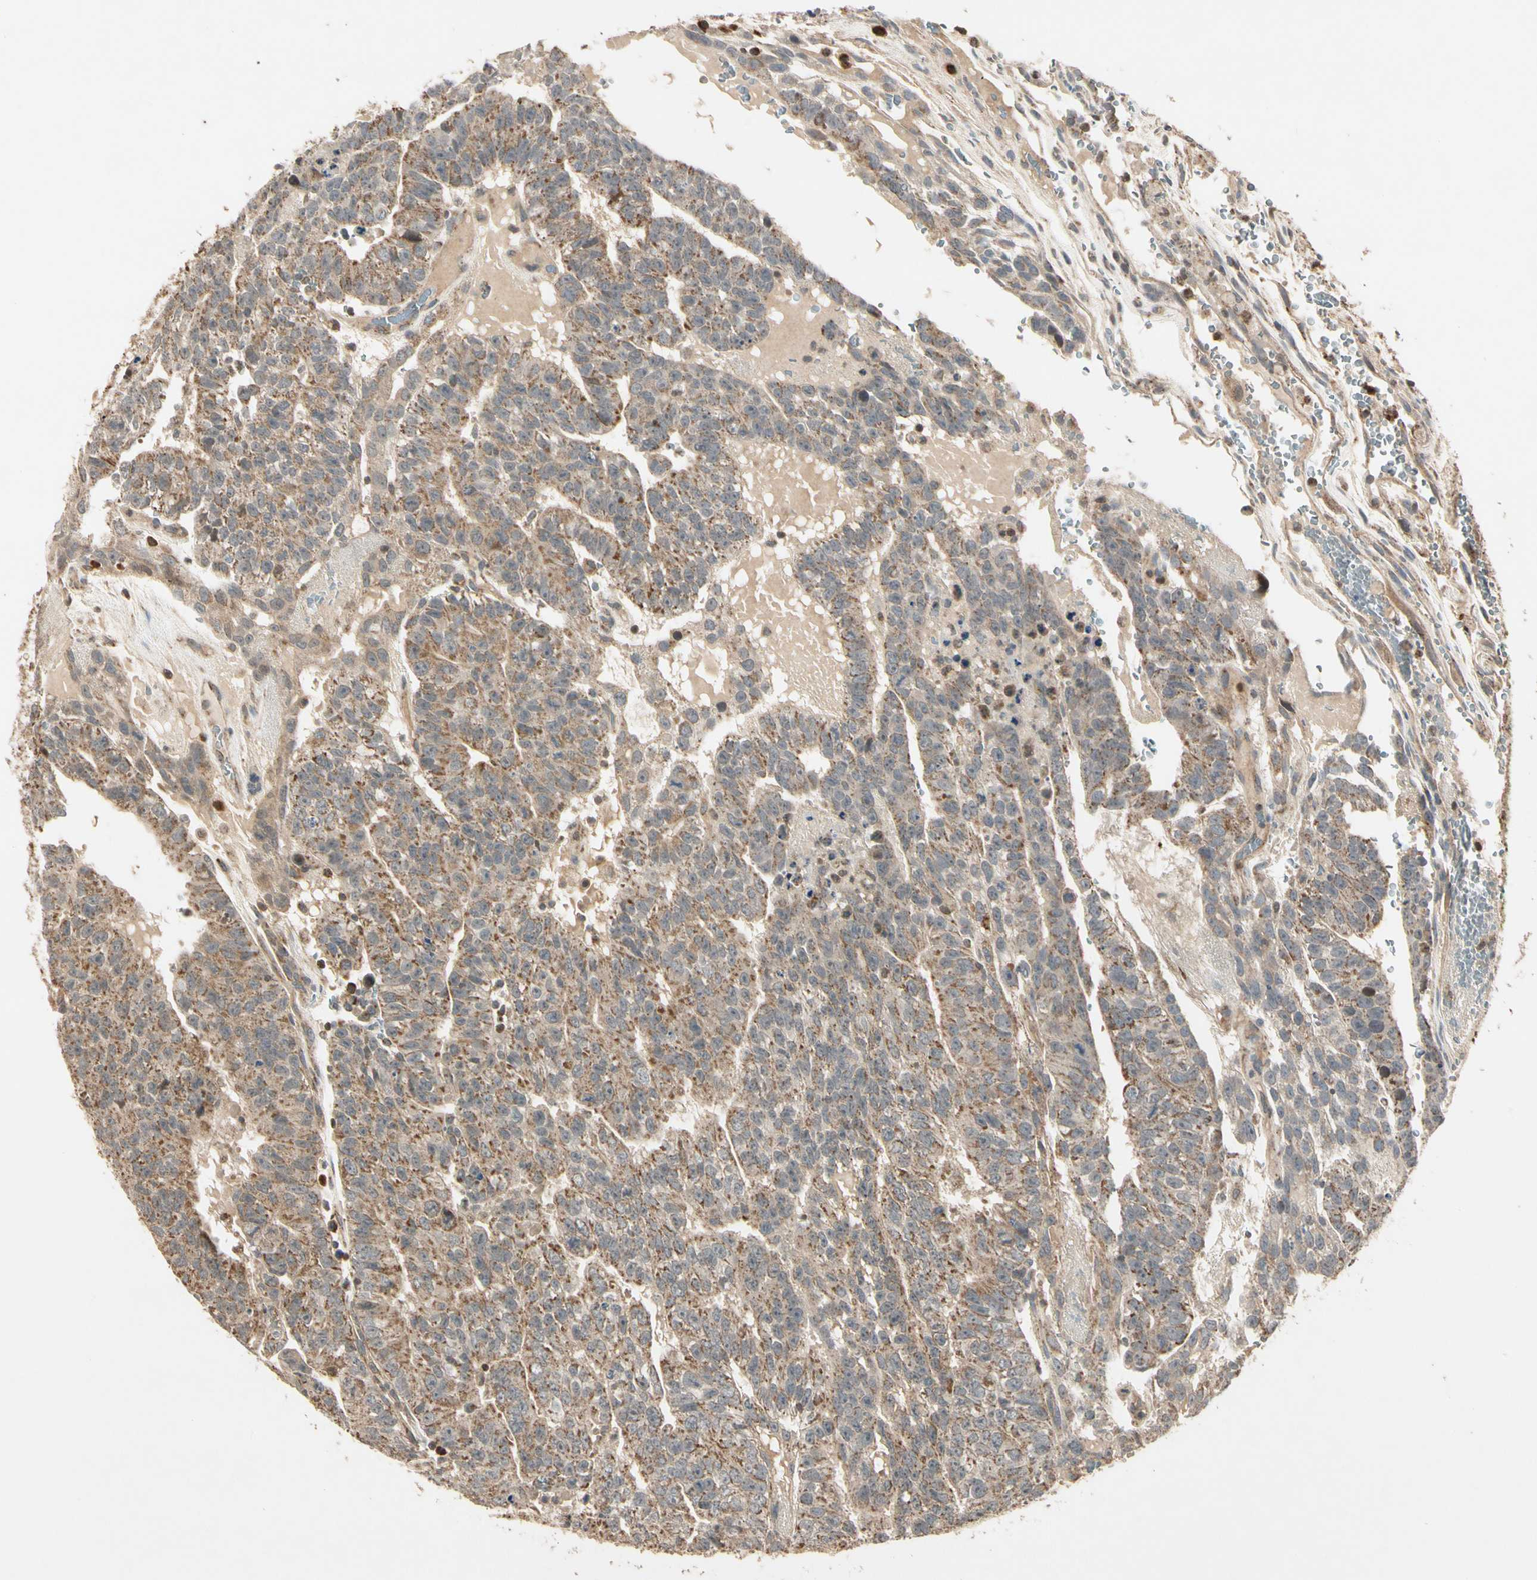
{"staining": {"intensity": "moderate", "quantity": ">75%", "location": "cytoplasmic/membranous"}, "tissue": "testis cancer", "cell_type": "Tumor cells", "image_type": "cancer", "snomed": [{"axis": "morphology", "description": "Seminoma, NOS"}, {"axis": "morphology", "description": "Carcinoma, Embryonal, NOS"}, {"axis": "topography", "description": "Testis"}], "caption": "Immunohistochemistry micrograph of neoplastic tissue: testis embryonal carcinoma stained using immunohistochemistry (IHC) reveals medium levels of moderate protein expression localized specifically in the cytoplasmic/membranous of tumor cells, appearing as a cytoplasmic/membranous brown color.", "gene": "PRDX5", "patient": {"sex": "male", "age": 52}}